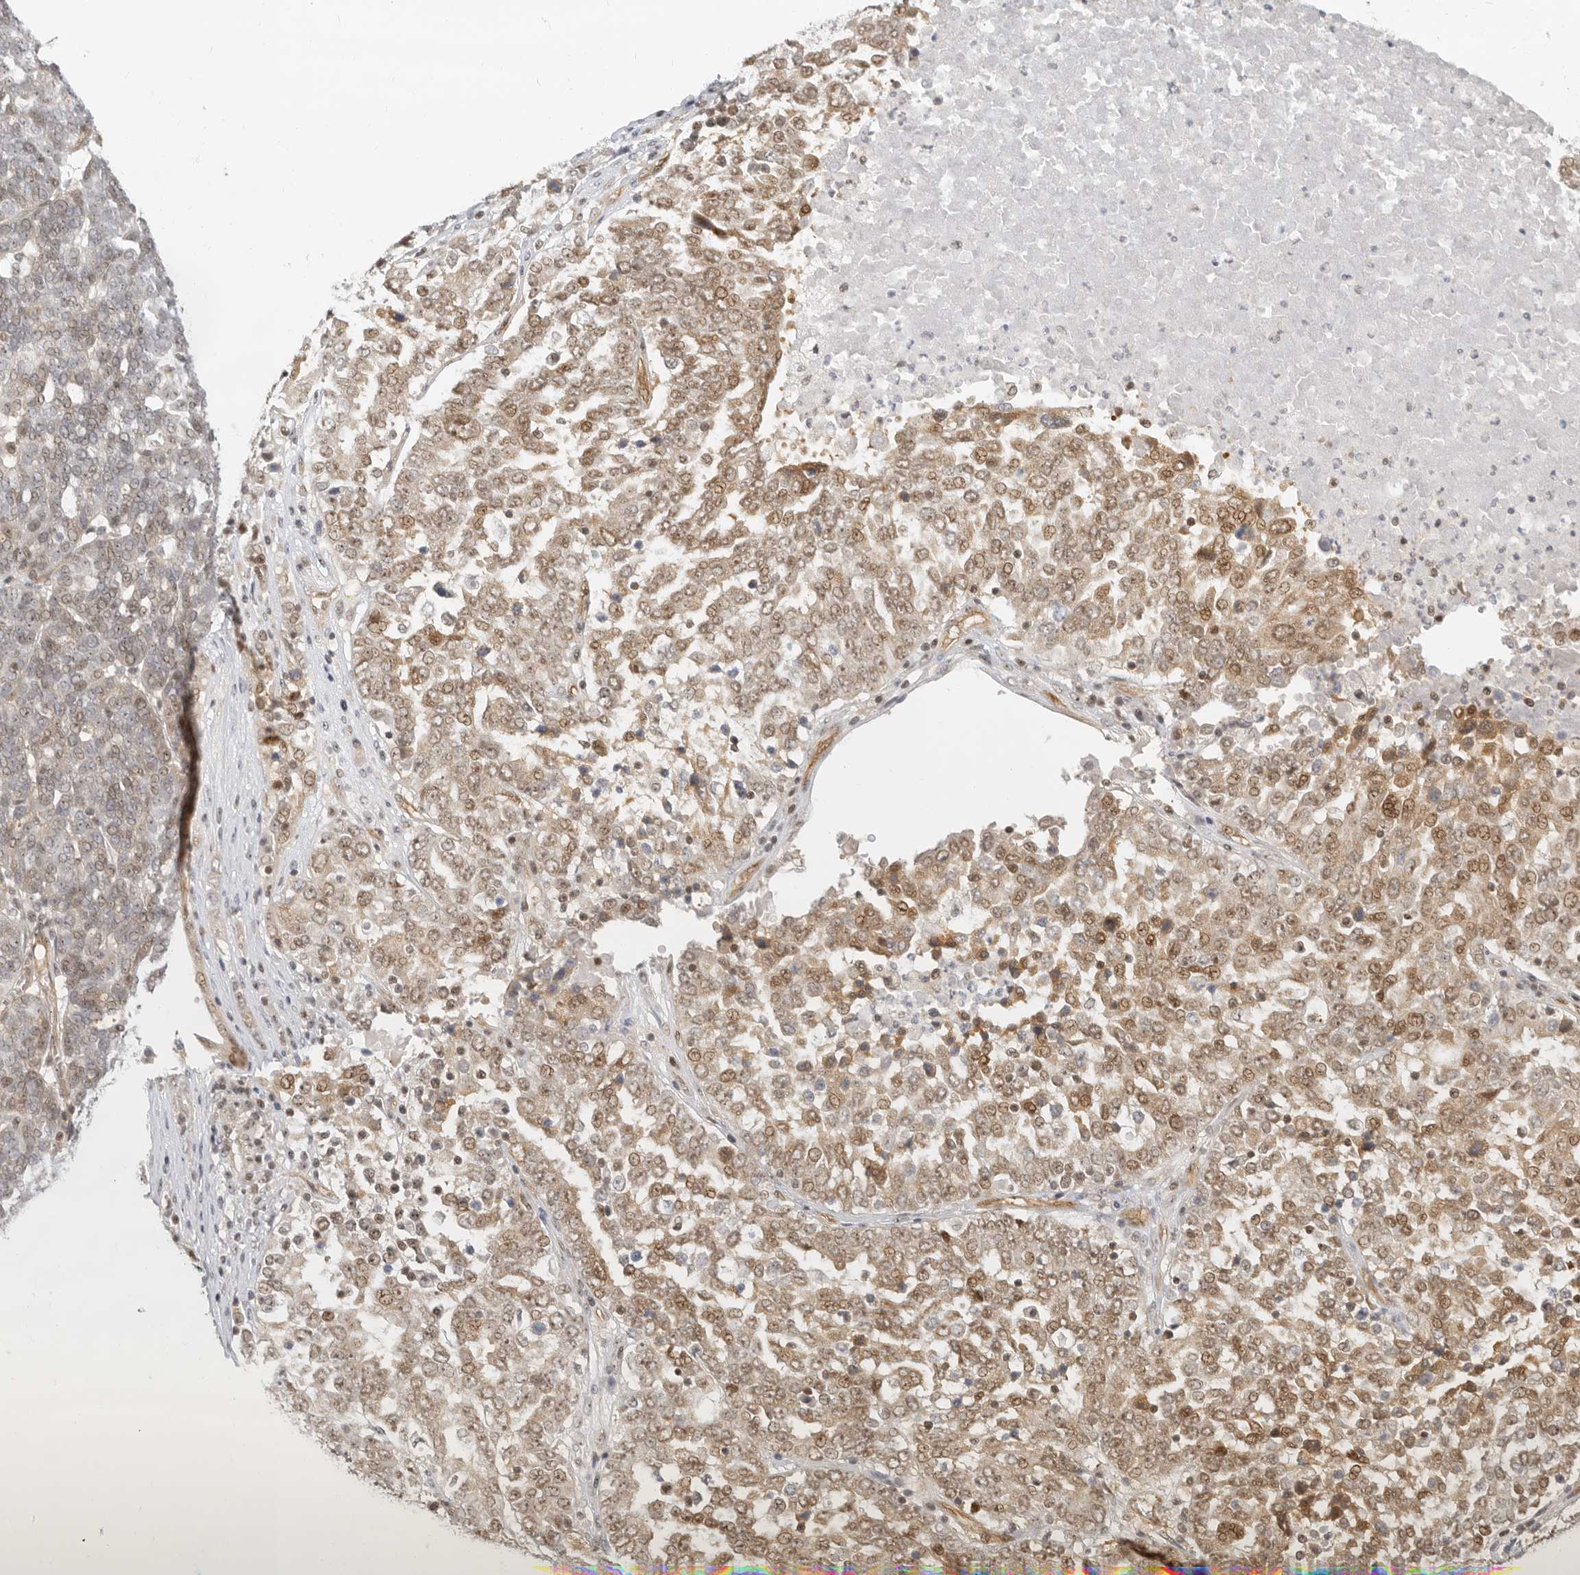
{"staining": {"intensity": "moderate", "quantity": ">75%", "location": "cytoplasmic/membranous,nuclear"}, "tissue": "ovarian cancer", "cell_type": "Tumor cells", "image_type": "cancer", "snomed": [{"axis": "morphology", "description": "Carcinoma, endometroid"}, {"axis": "topography", "description": "Ovary"}], "caption": "This micrograph exhibits ovarian cancer stained with IHC to label a protein in brown. The cytoplasmic/membranous and nuclear of tumor cells show moderate positivity for the protein. Nuclei are counter-stained blue.", "gene": "BAP1", "patient": {"sex": "female", "age": 62}}